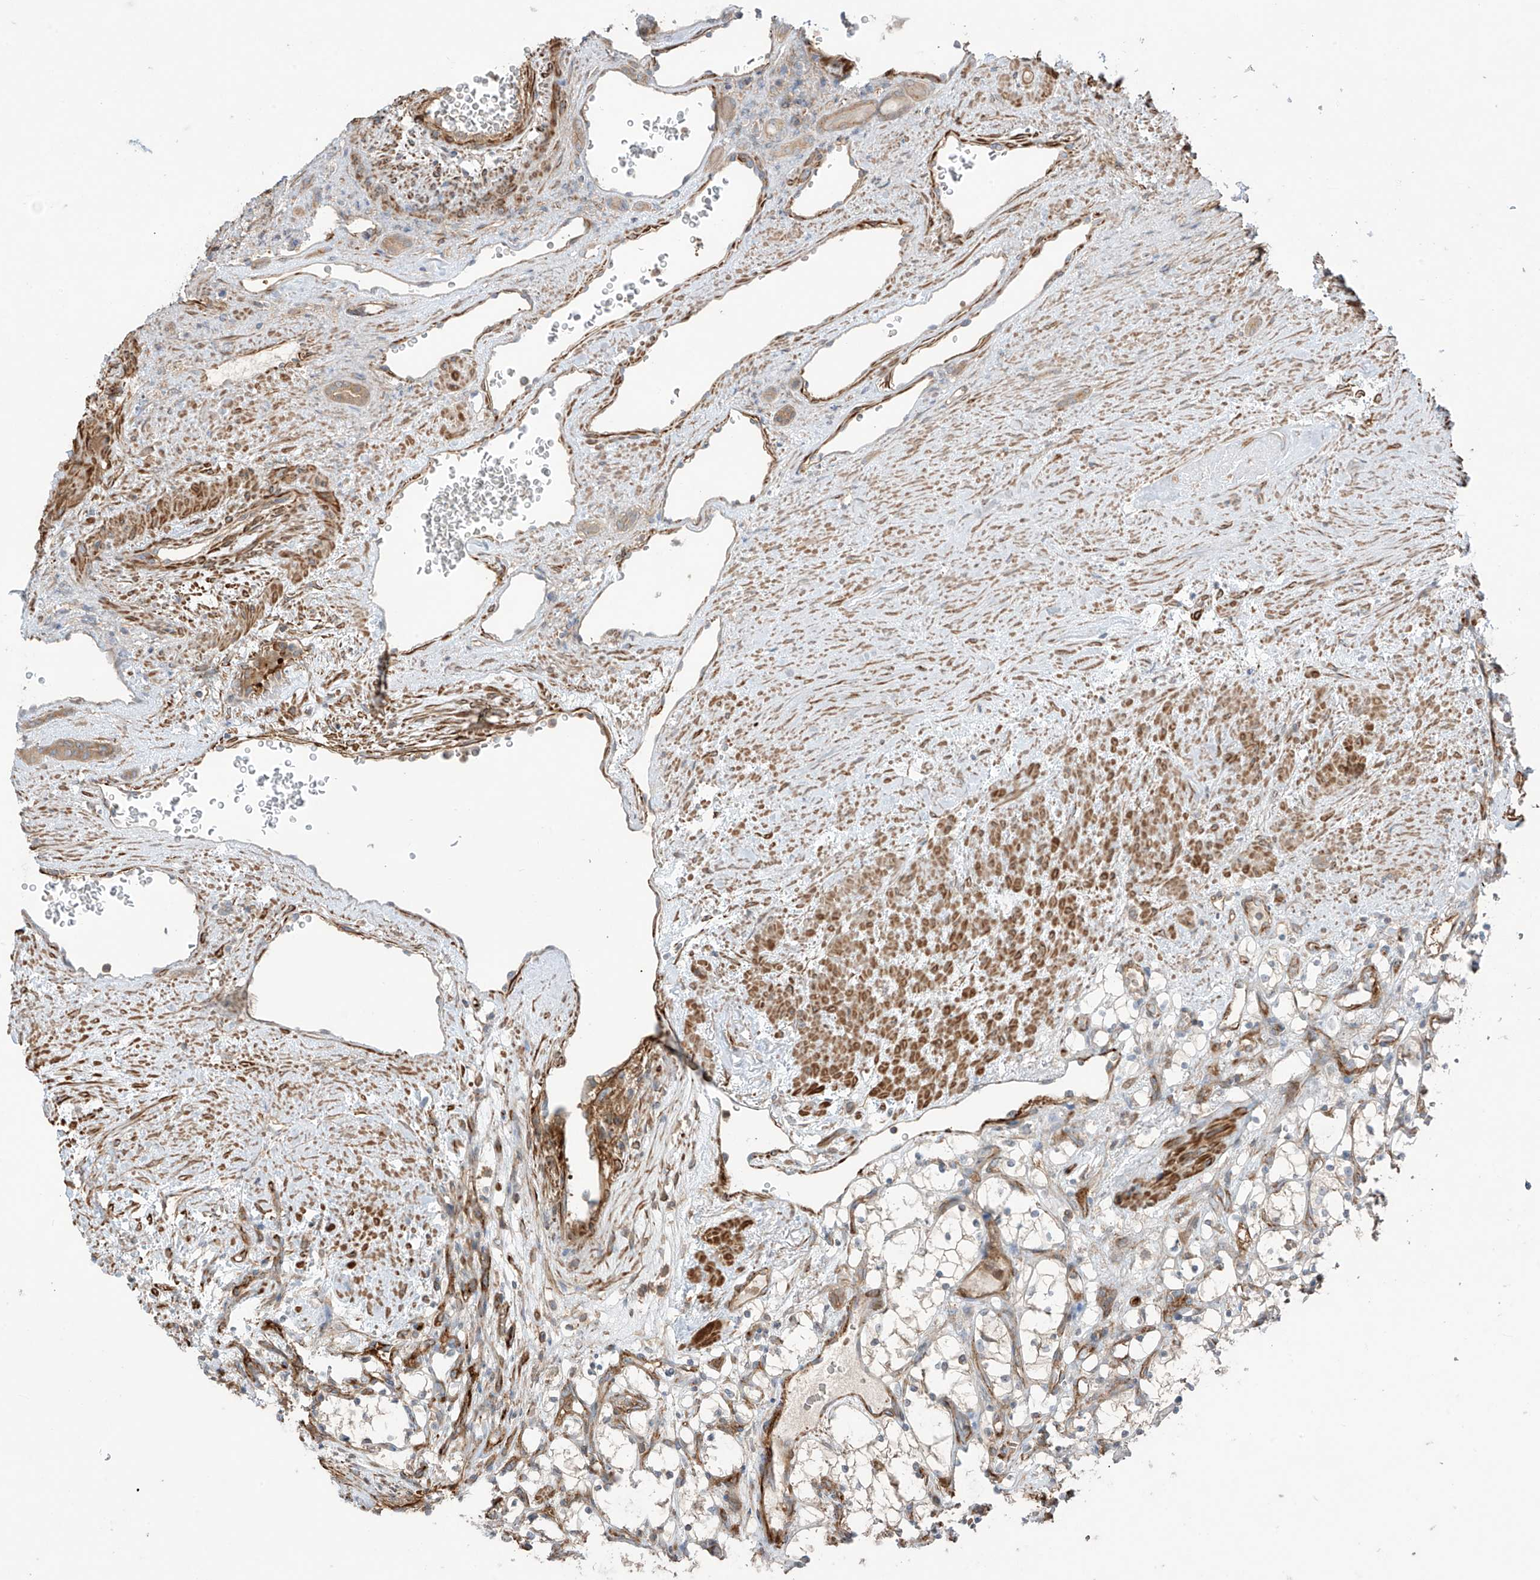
{"staining": {"intensity": "negative", "quantity": "none", "location": "none"}, "tissue": "renal cancer", "cell_type": "Tumor cells", "image_type": "cancer", "snomed": [{"axis": "morphology", "description": "Adenocarcinoma, NOS"}, {"axis": "topography", "description": "Kidney"}], "caption": "Renal adenocarcinoma was stained to show a protein in brown. There is no significant staining in tumor cells.", "gene": "TRMU", "patient": {"sex": "female", "age": 69}}